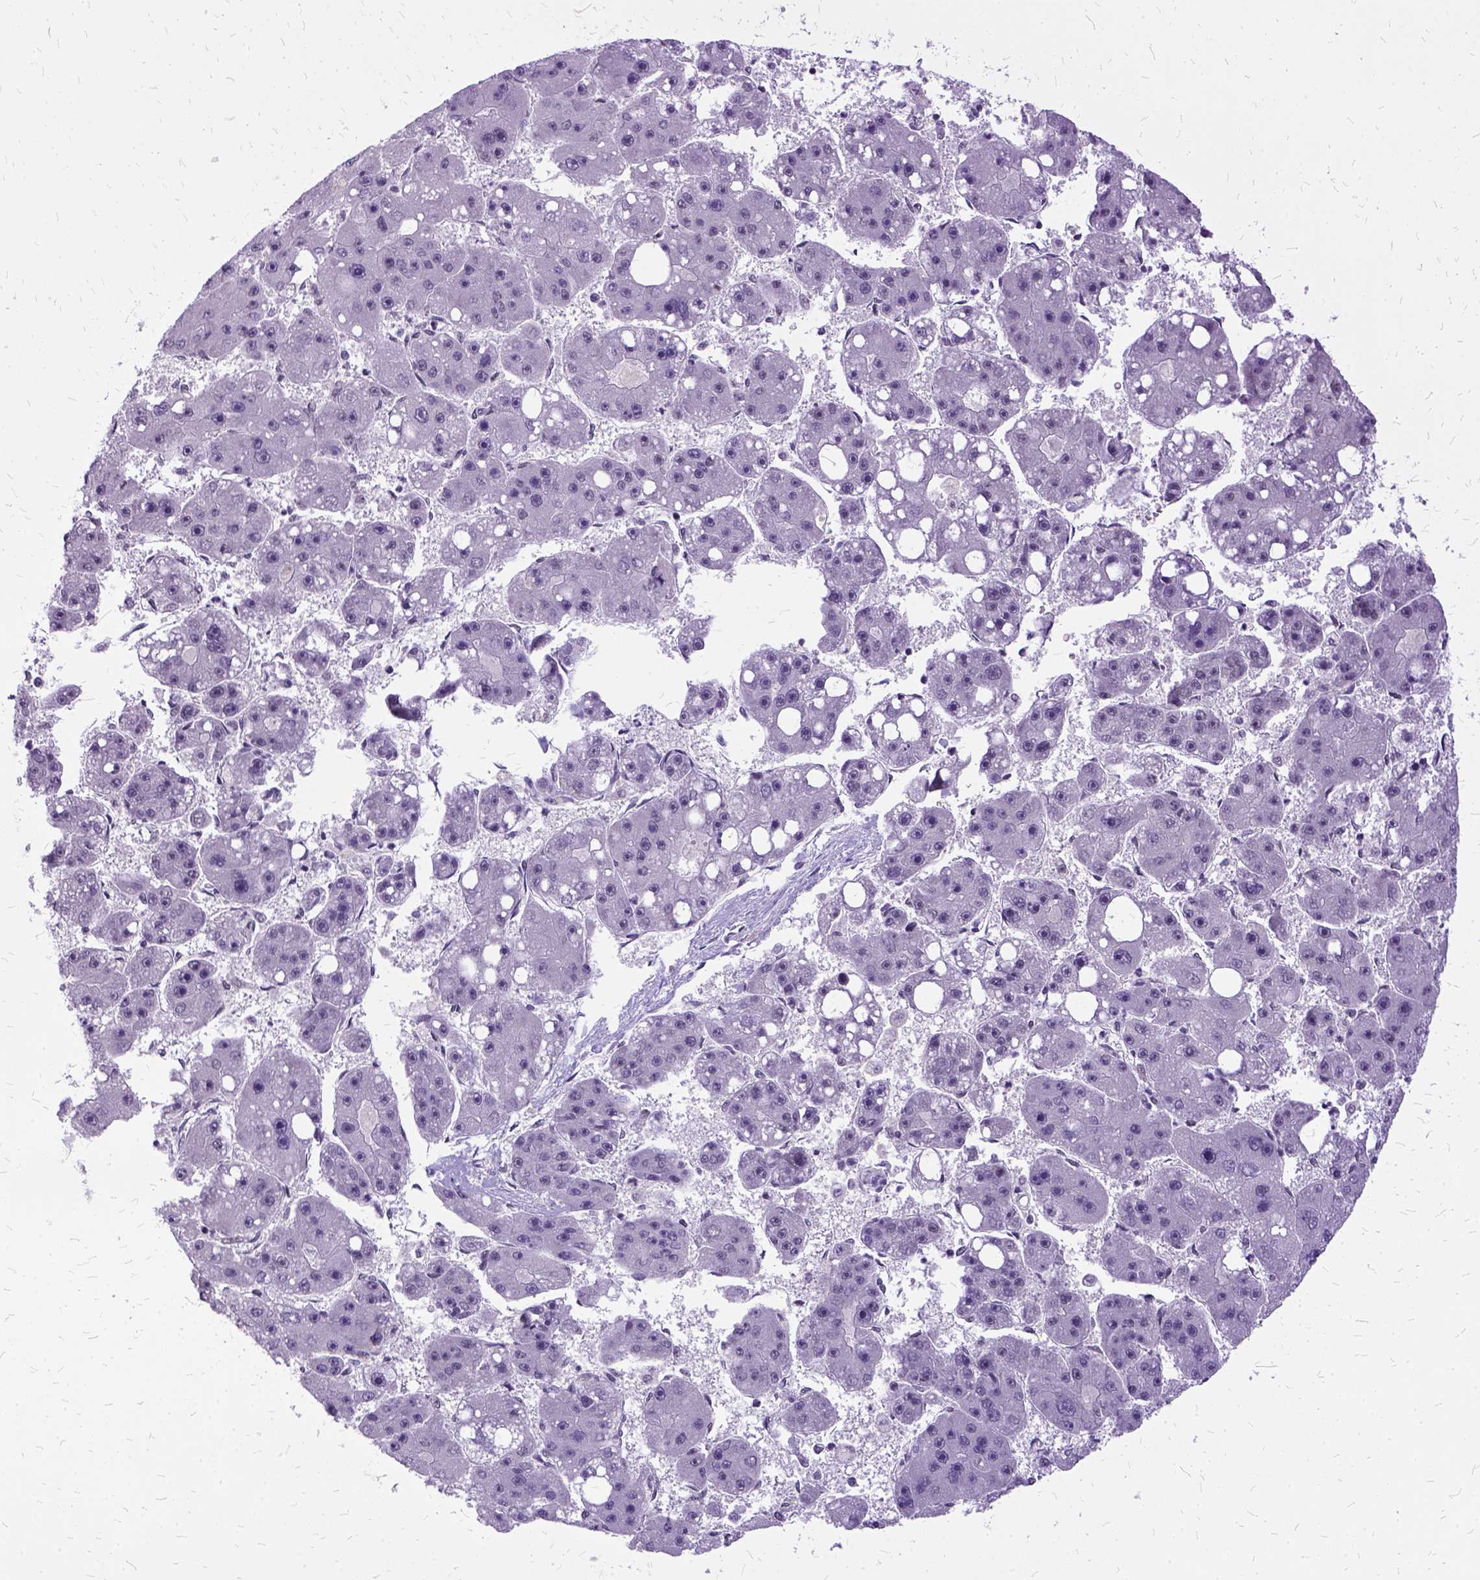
{"staining": {"intensity": "negative", "quantity": "none", "location": "none"}, "tissue": "liver cancer", "cell_type": "Tumor cells", "image_type": "cancer", "snomed": [{"axis": "morphology", "description": "Carcinoma, Hepatocellular, NOS"}, {"axis": "topography", "description": "Liver"}], "caption": "There is no significant positivity in tumor cells of liver cancer (hepatocellular carcinoma). (IHC, brightfield microscopy, high magnification).", "gene": "SETD1A", "patient": {"sex": "female", "age": 61}}